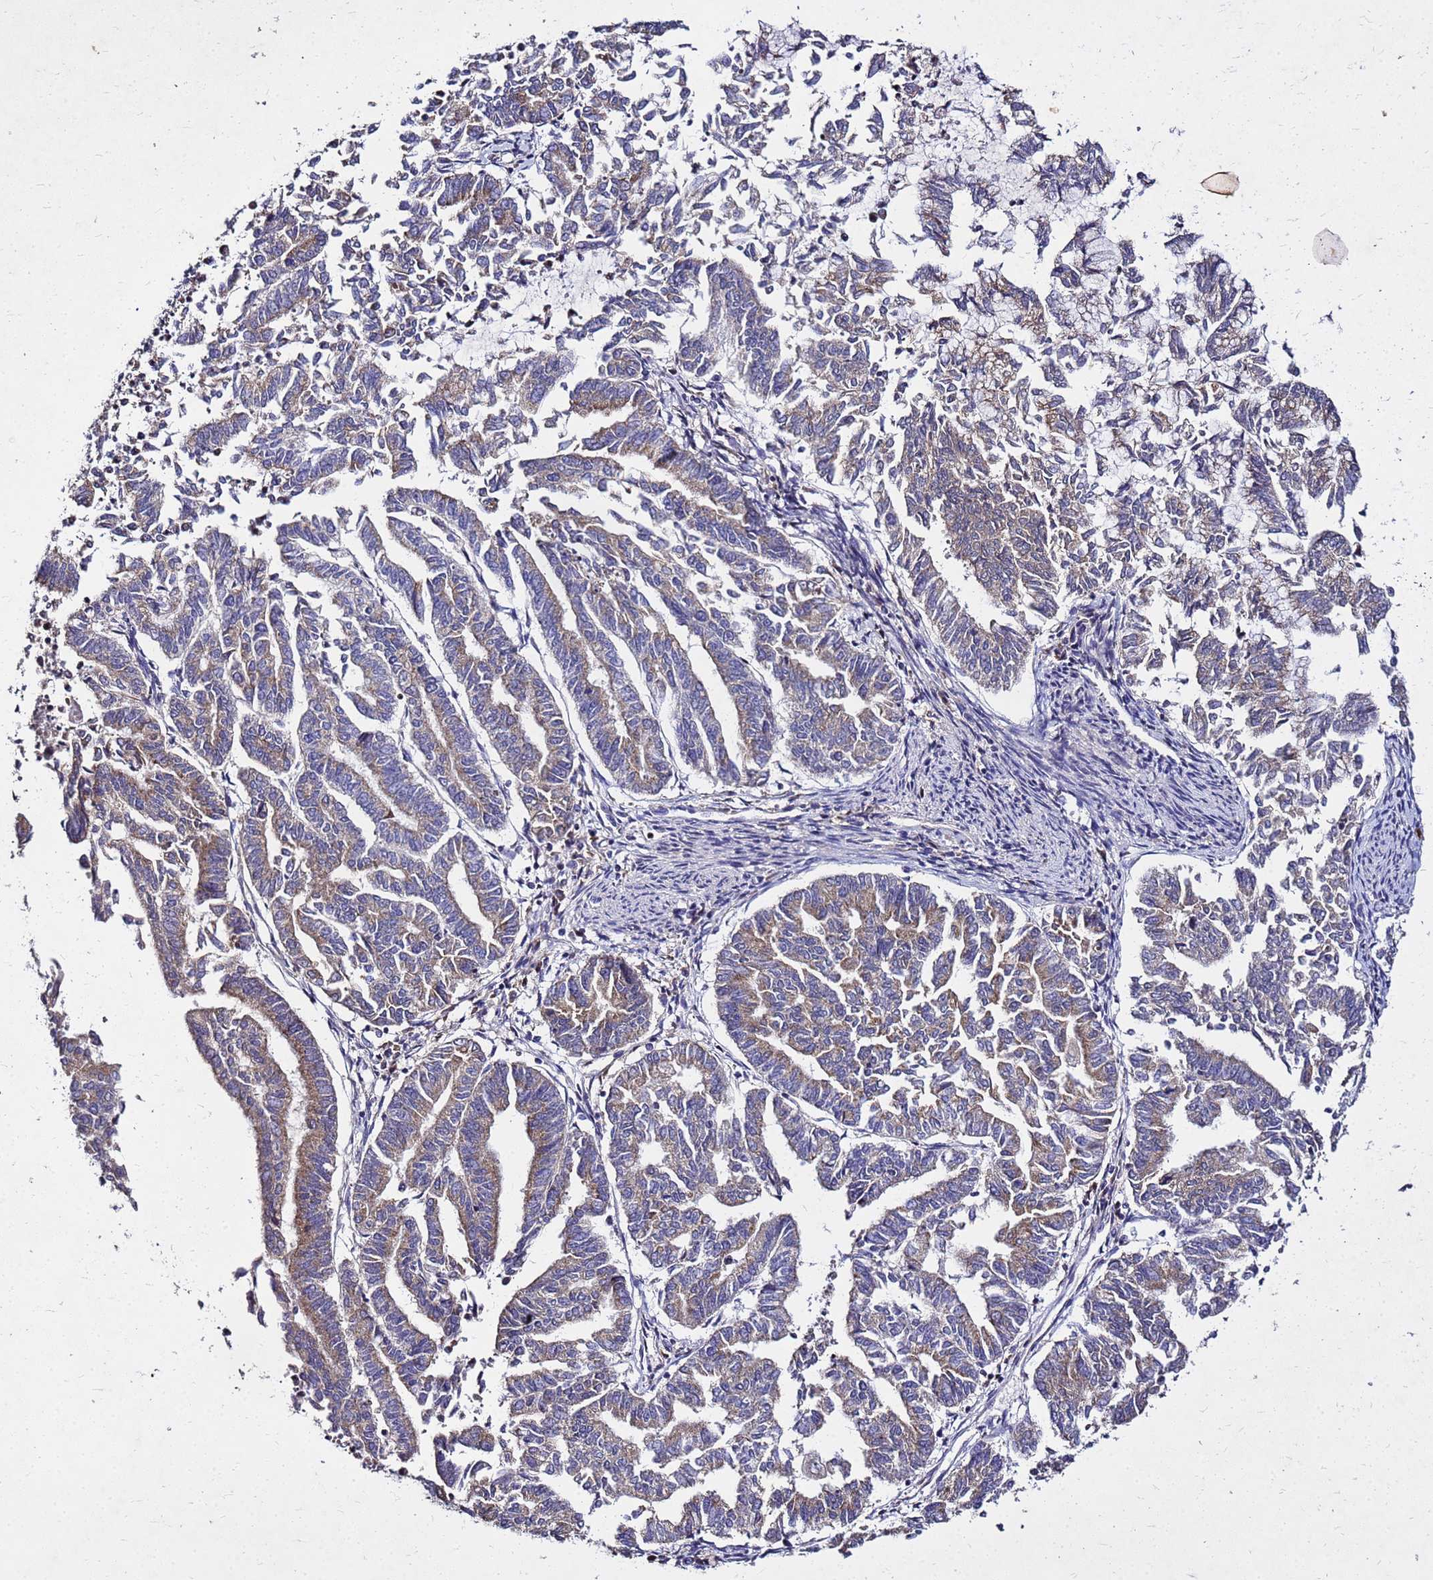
{"staining": {"intensity": "weak", "quantity": ">75%", "location": "cytoplasmic/membranous"}, "tissue": "endometrial cancer", "cell_type": "Tumor cells", "image_type": "cancer", "snomed": [{"axis": "morphology", "description": "Adenocarcinoma, NOS"}, {"axis": "topography", "description": "Endometrium"}], "caption": "Weak cytoplasmic/membranous staining for a protein is identified in about >75% of tumor cells of endometrial adenocarcinoma using IHC.", "gene": "COX14", "patient": {"sex": "female", "age": 79}}